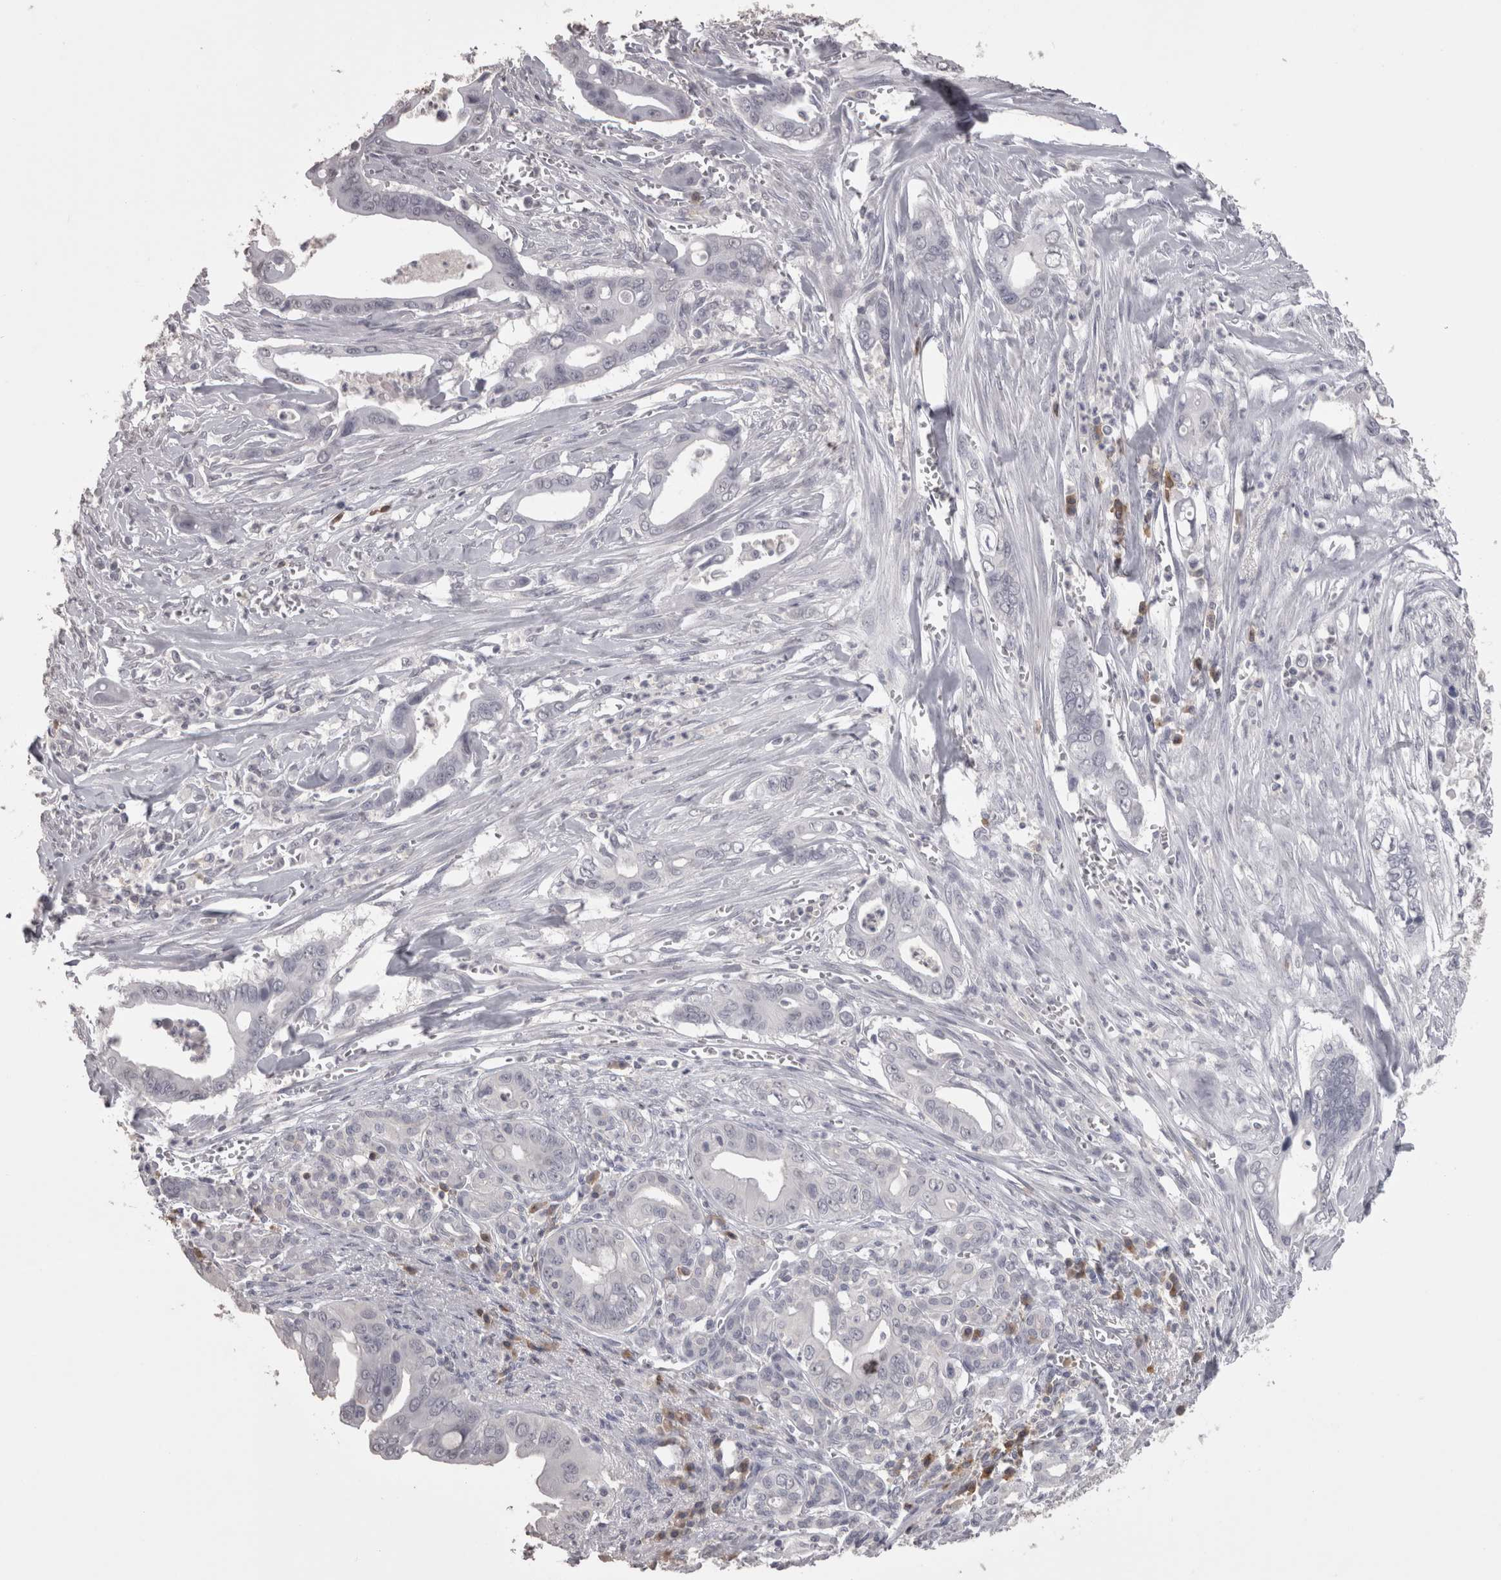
{"staining": {"intensity": "negative", "quantity": "none", "location": "none"}, "tissue": "pancreatic cancer", "cell_type": "Tumor cells", "image_type": "cancer", "snomed": [{"axis": "morphology", "description": "Adenocarcinoma, NOS"}, {"axis": "topography", "description": "Pancreas"}], "caption": "Image shows no significant protein positivity in tumor cells of adenocarcinoma (pancreatic). (Brightfield microscopy of DAB IHC at high magnification).", "gene": "LAX1", "patient": {"sex": "male", "age": 59}}